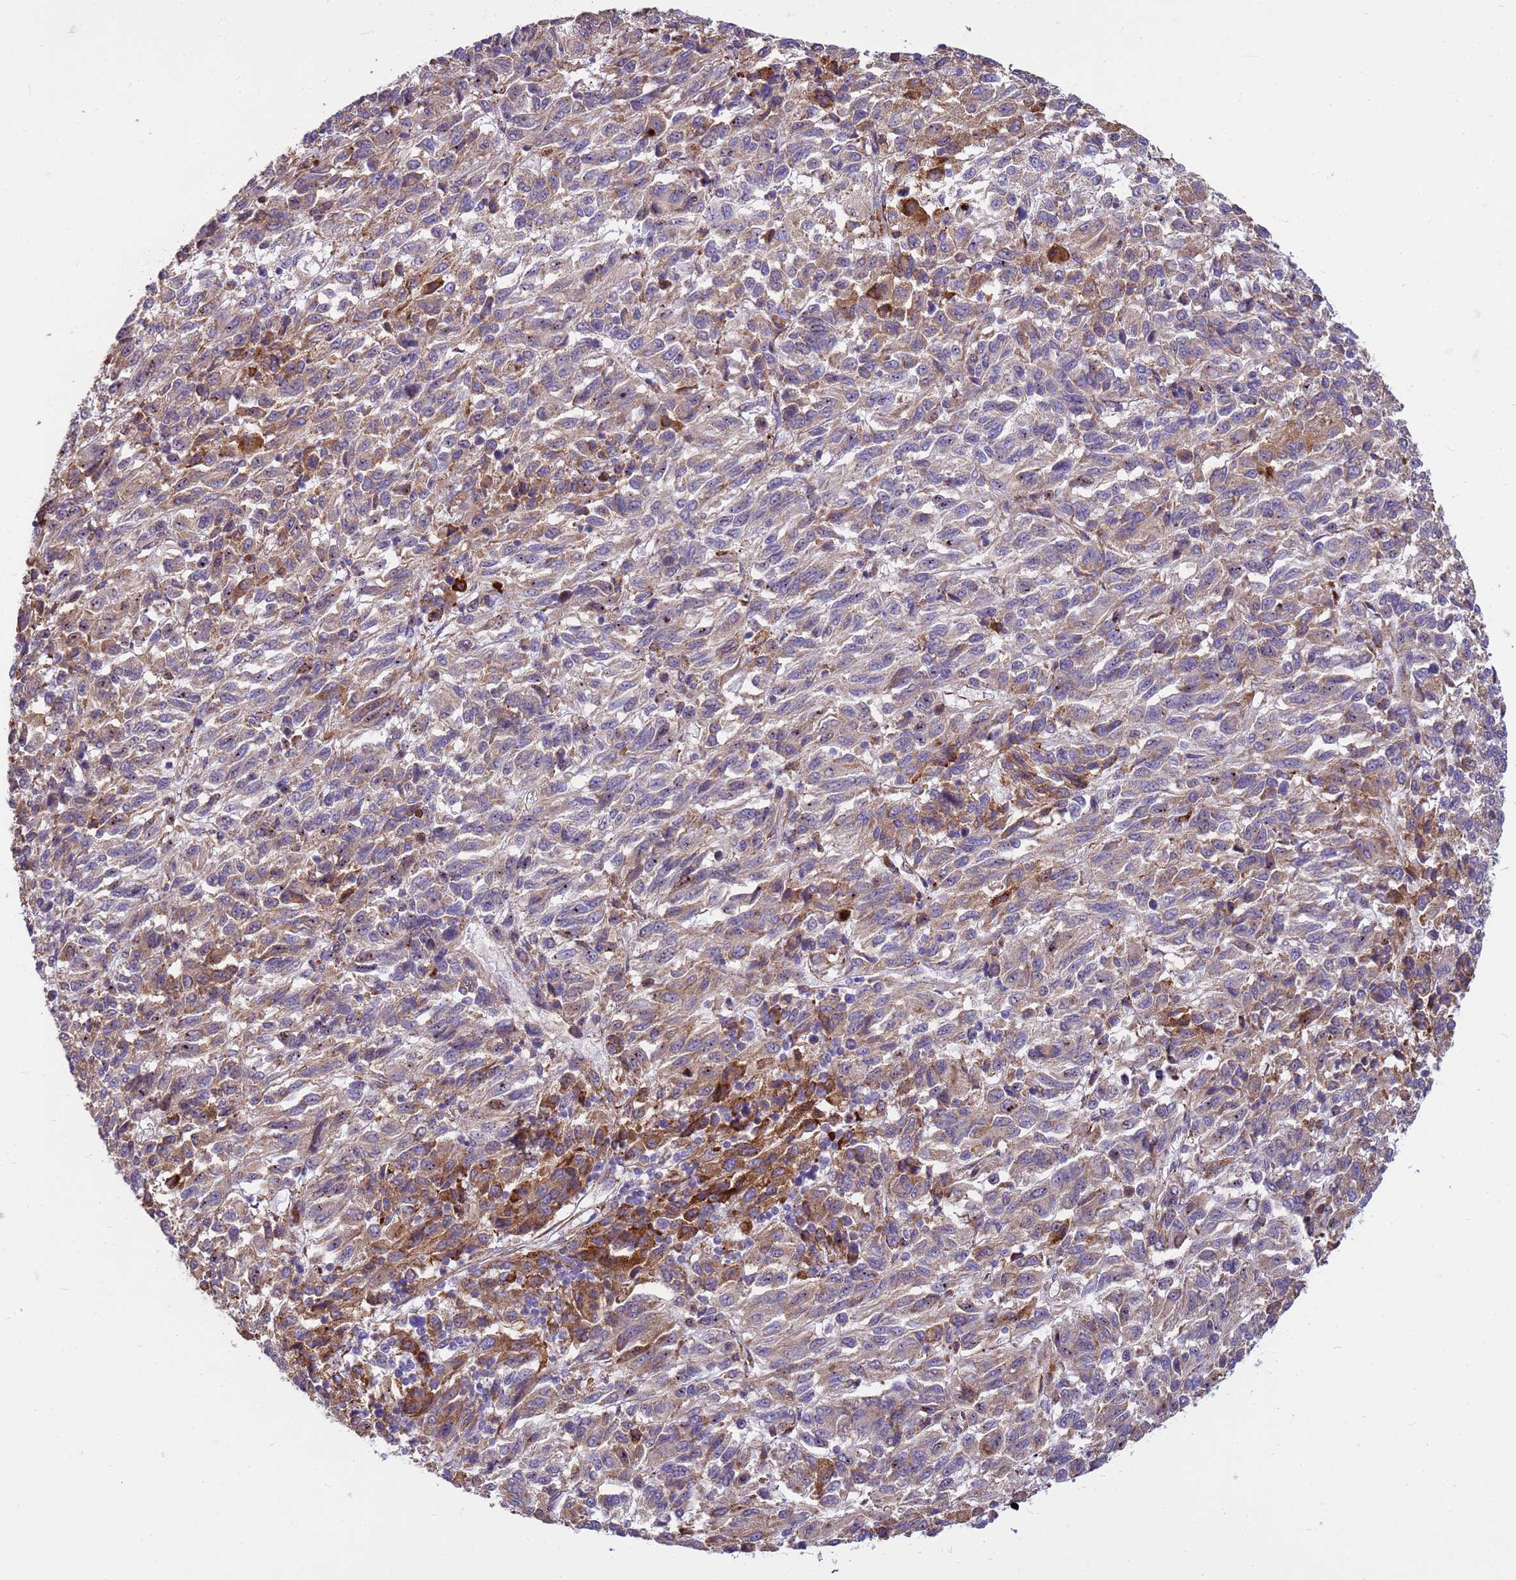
{"staining": {"intensity": "moderate", "quantity": "25%-75%", "location": "cytoplasmic/membranous"}, "tissue": "melanoma", "cell_type": "Tumor cells", "image_type": "cancer", "snomed": [{"axis": "morphology", "description": "Malignant melanoma, Metastatic site"}, {"axis": "topography", "description": "Lung"}], "caption": "Immunohistochemical staining of human melanoma exhibits medium levels of moderate cytoplasmic/membranous positivity in approximately 25%-75% of tumor cells.", "gene": "THAP5", "patient": {"sex": "male", "age": 64}}